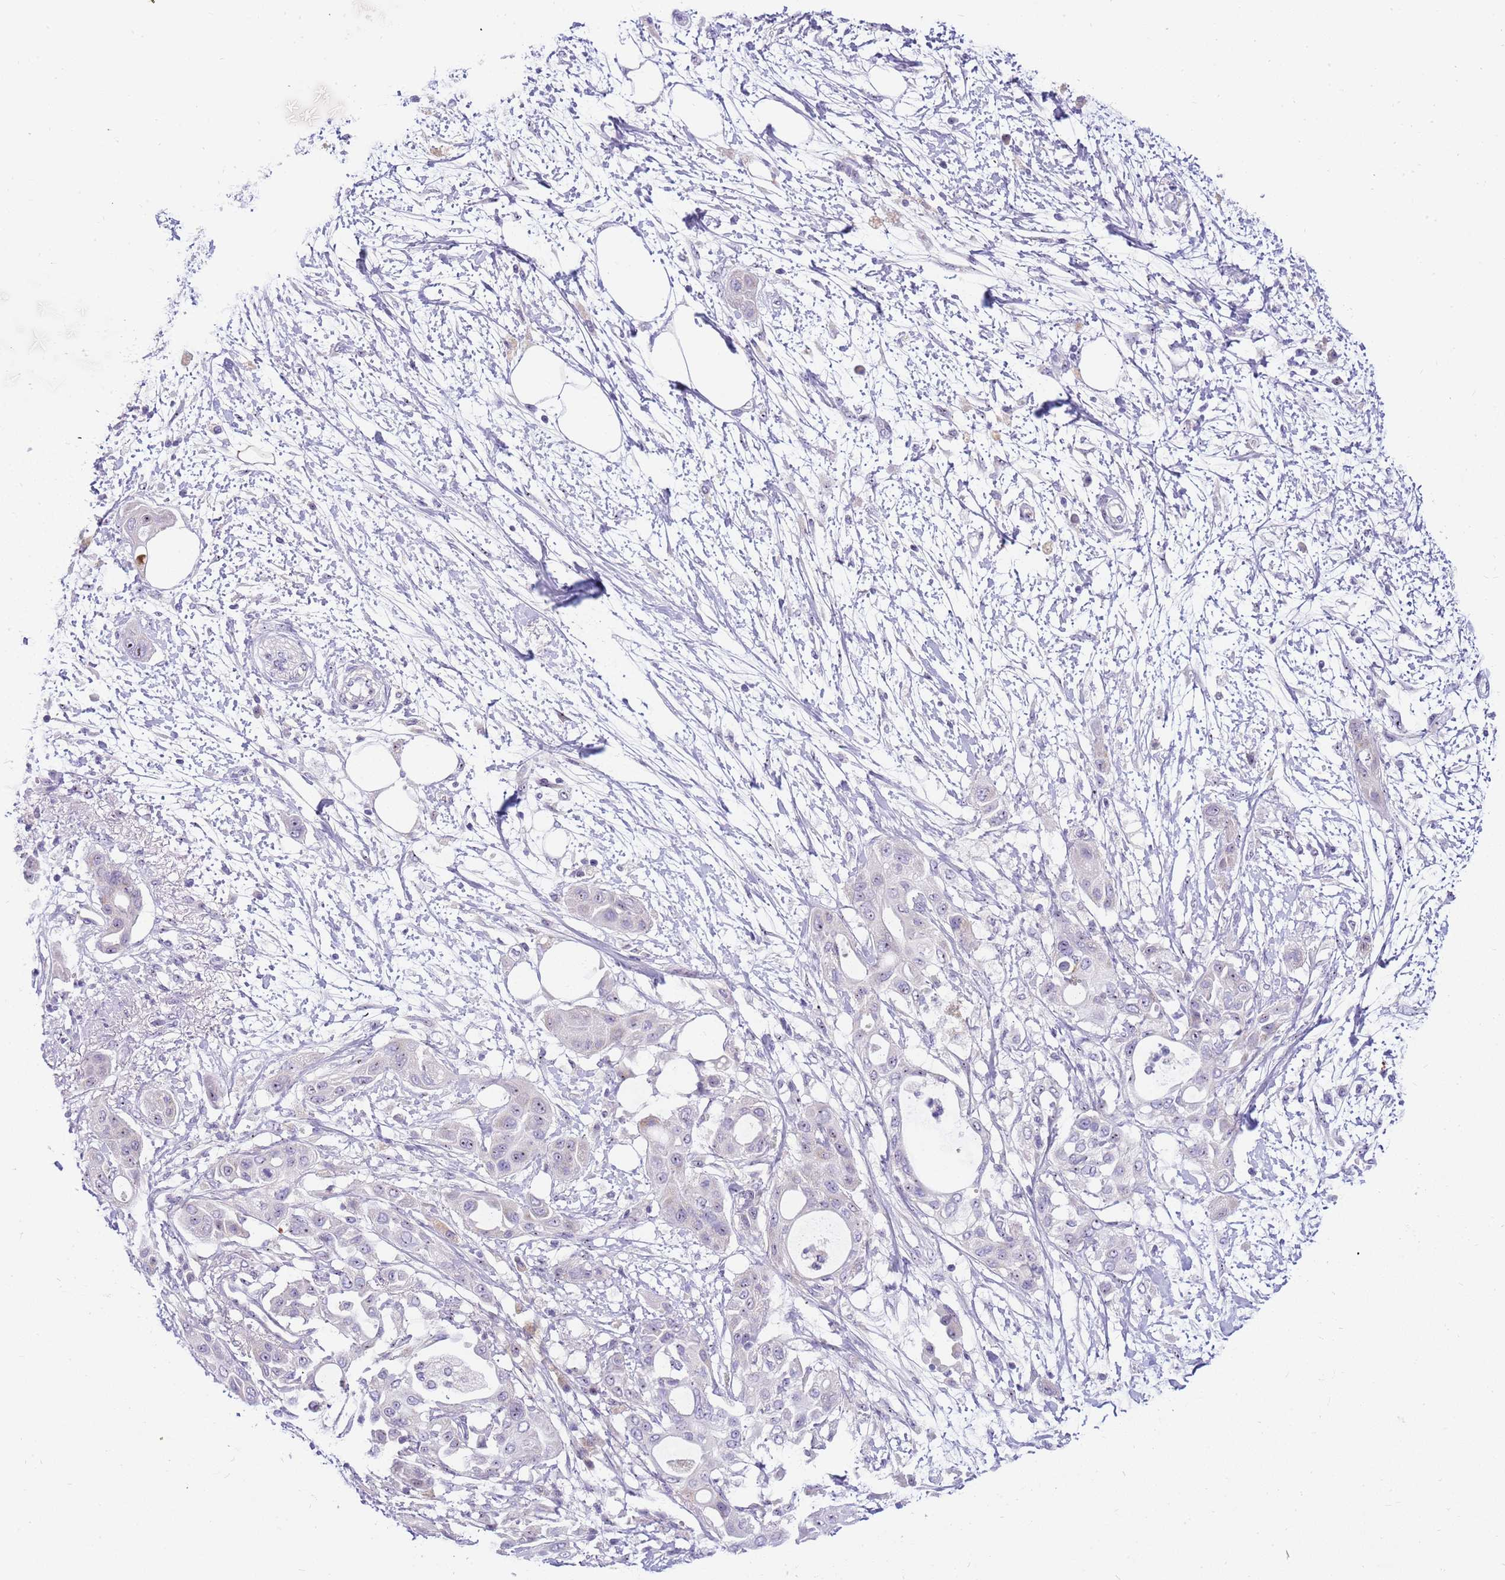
{"staining": {"intensity": "negative", "quantity": "none", "location": "none"}, "tissue": "pancreatic cancer", "cell_type": "Tumor cells", "image_type": "cancer", "snomed": [{"axis": "morphology", "description": "Adenocarcinoma, NOS"}, {"axis": "topography", "description": "Pancreas"}], "caption": "Immunohistochemistry image of human pancreatic adenocarcinoma stained for a protein (brown), which exhibits no staining in tumor cells.", "gene": "DNAJA3", "patient": {"sex": "male", "age": 68}}